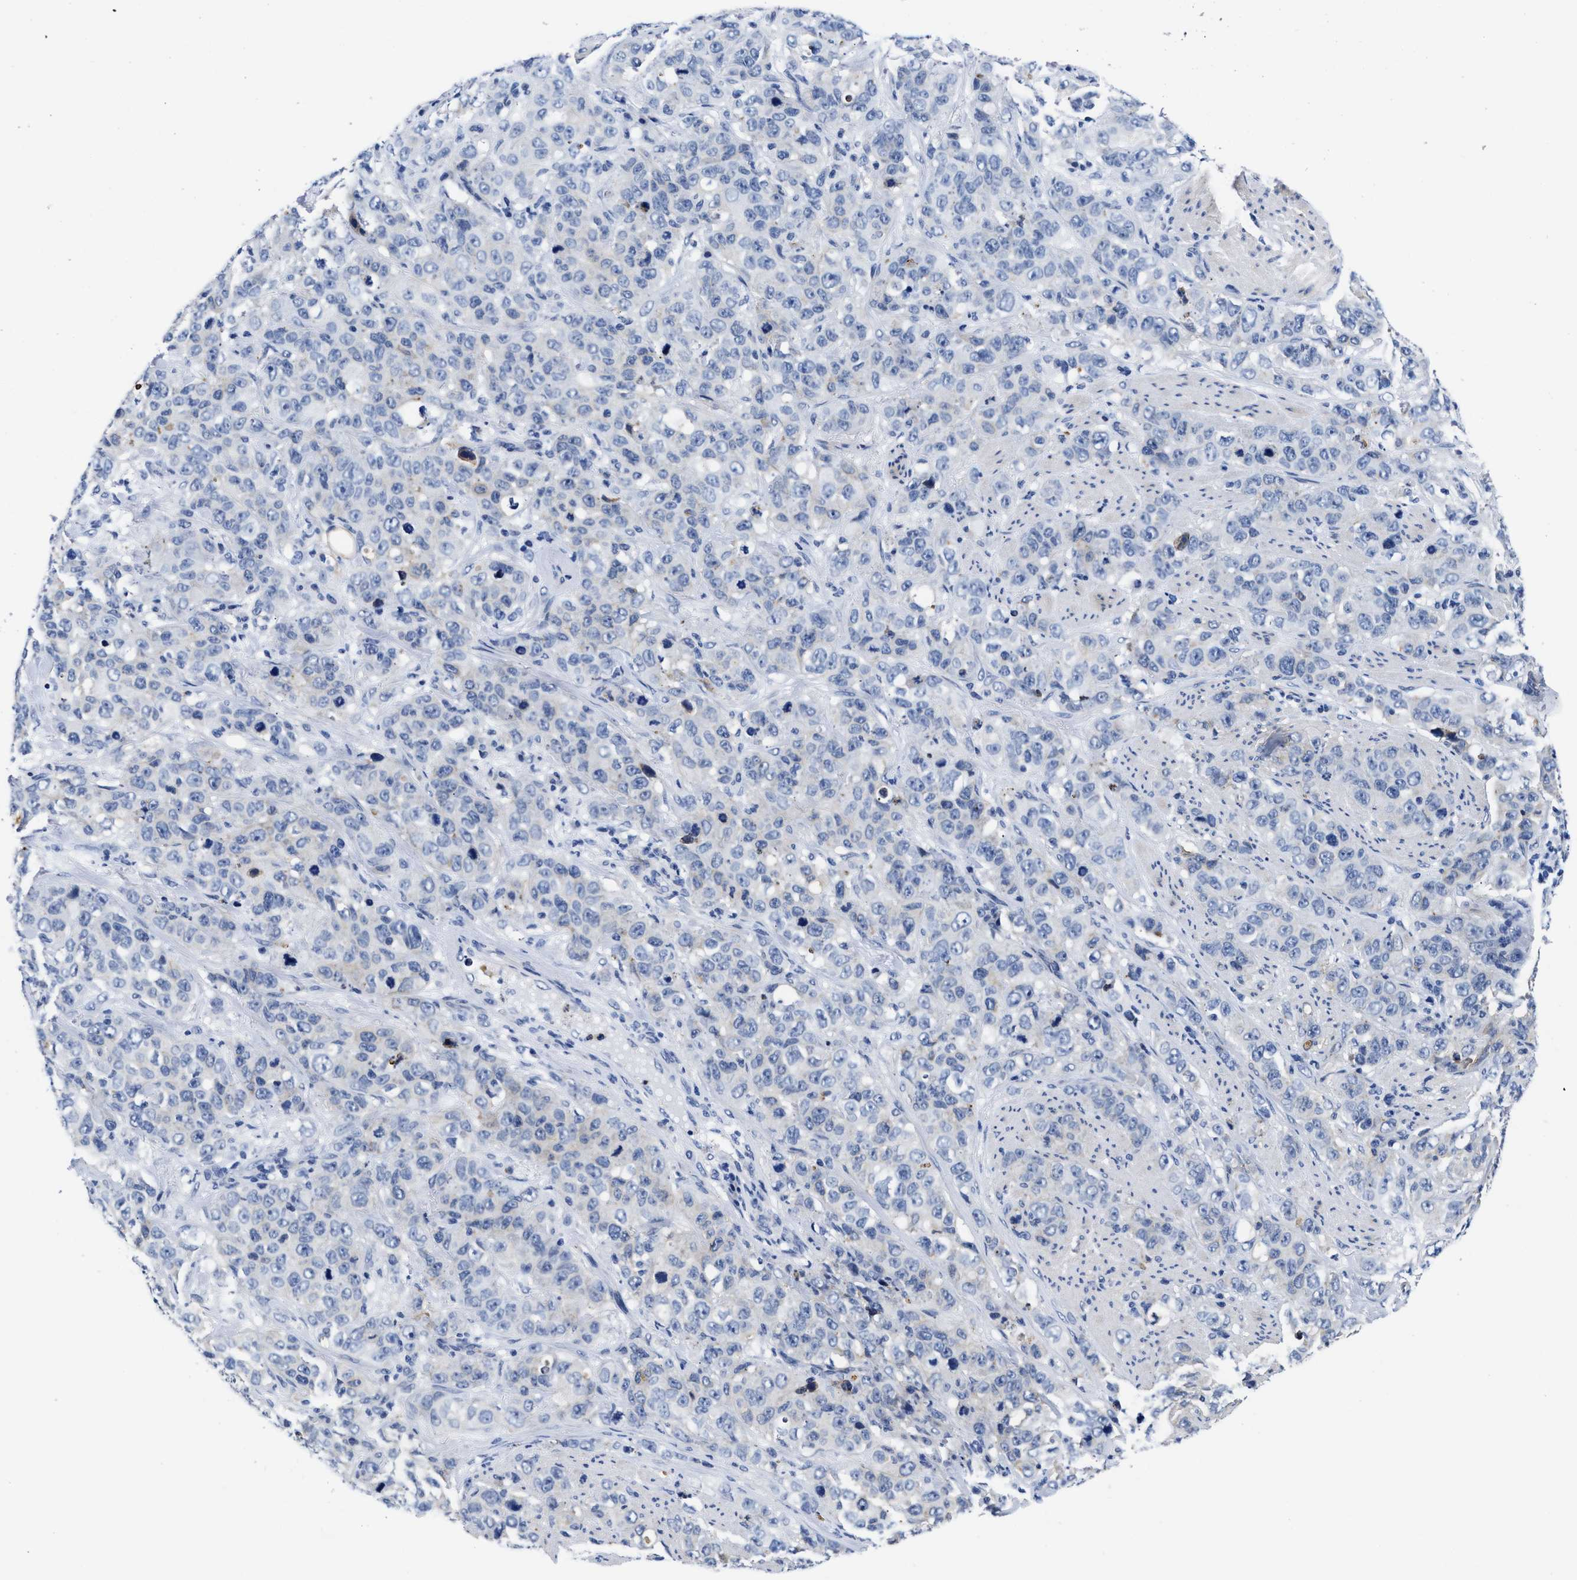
{"staining": {"intensity": "negative", "quantity": "none", "location": "none"}, "tissue": "stomach cancer", "cell_type": "Tumor cells", "image_type": "cancer", "snomed": [{"axis": "morphology", "description": "Adenocarcinoma, NOS"}, {"axis": "topography", "description": "Stomach"}], "caption": "The micrograph displays no significant staining in tumor cells of stomach adenocarcinoma.", "gene": "TRIM29", "patient": {"sex": "male", "age": 48}}